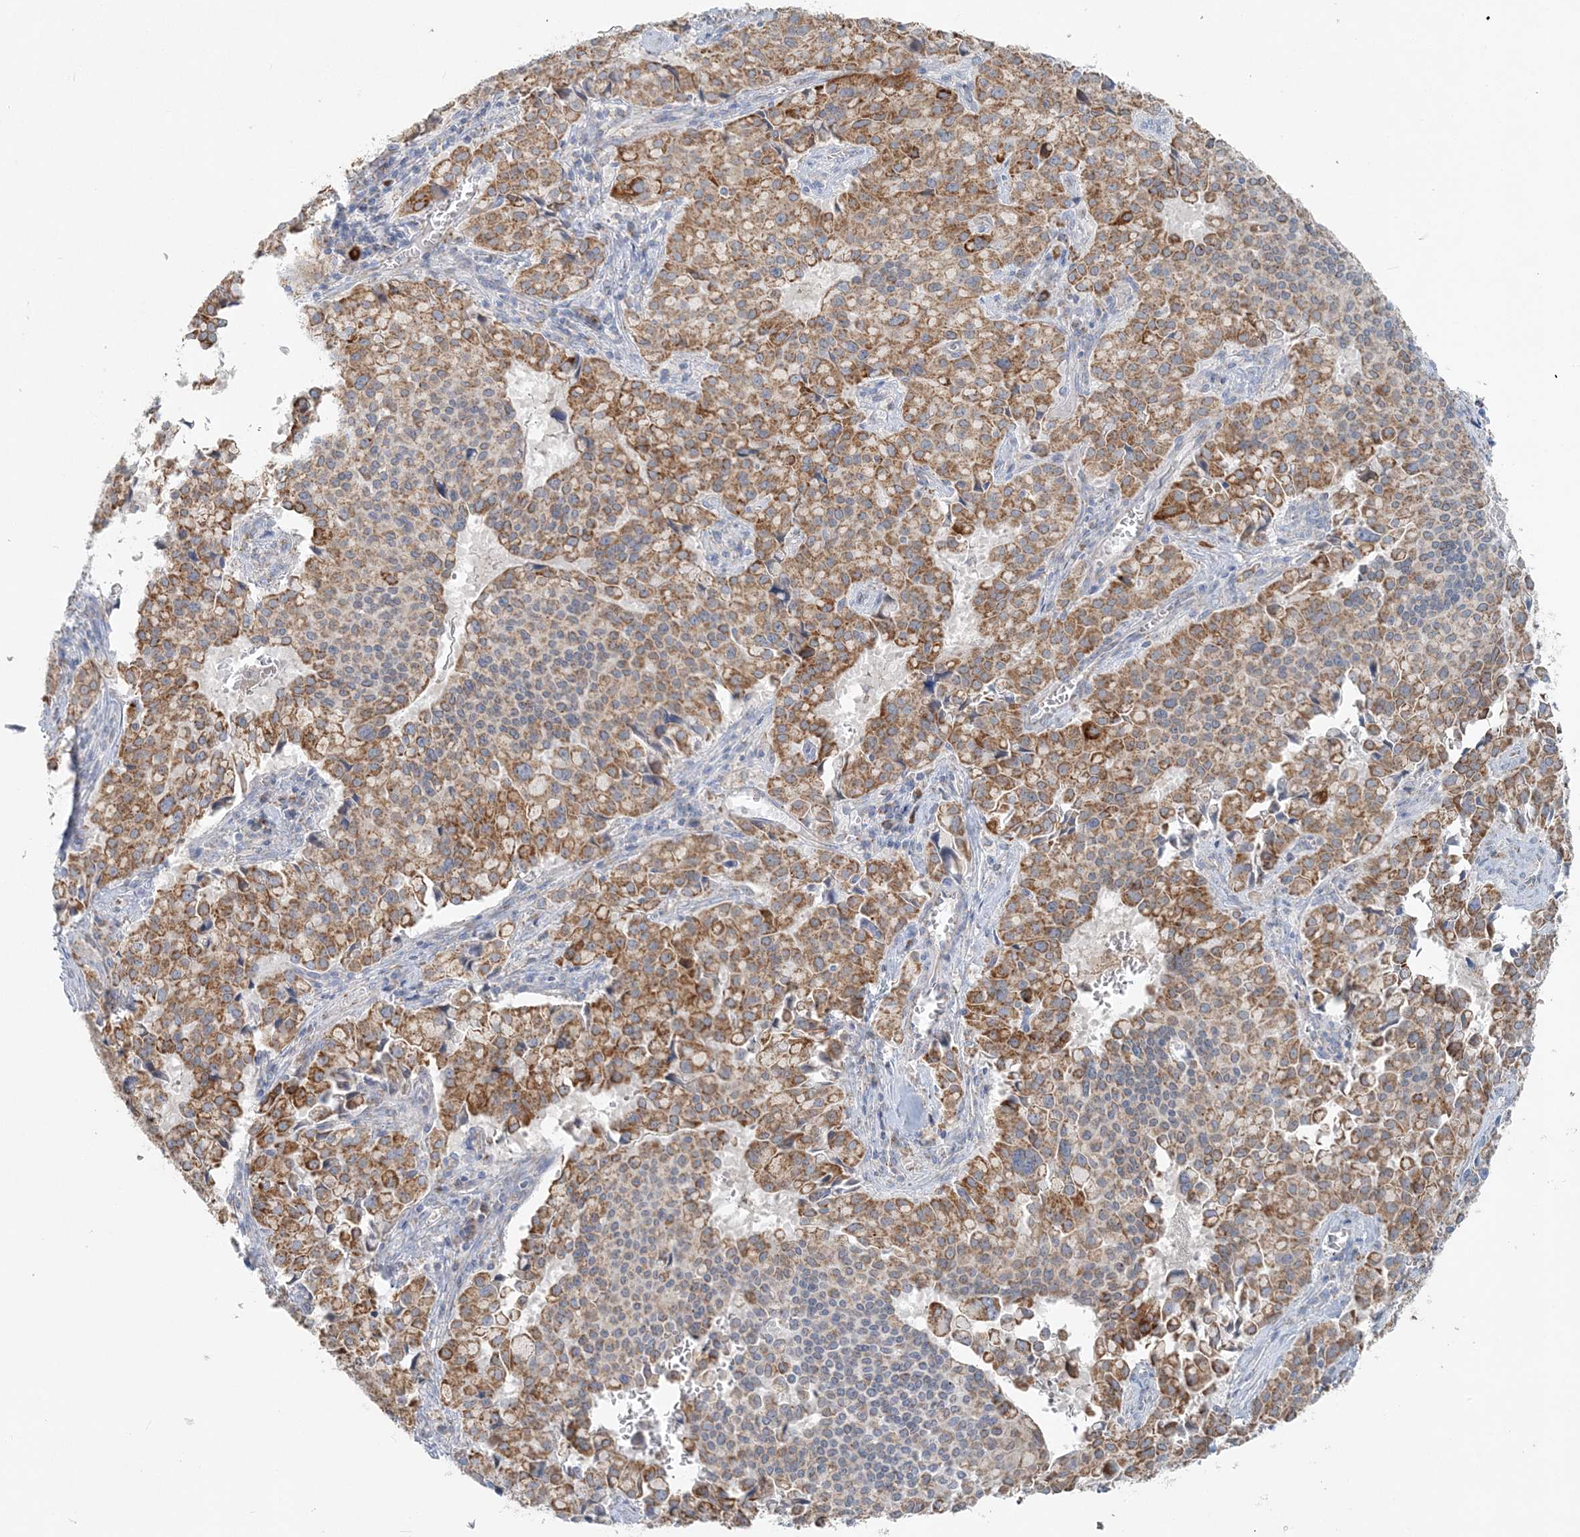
{"staining": {"intensity": "moderate", "quantity": ">75%", "location": "cytoplasmic/membranous"}, "tissue": "pancreatic cancer", "cell_type": "Tumor cells", "image_type": "cancer", "snomed": [{"axis": "morphology", "description": "Adenocarcinoma, NOS"}, {"axis": "topography", "description": "Pancreas"}], "caption": "Immunohistochemical staining of human pancreatic cancer (adenocarcinoma) shows moderate cytoplasmic/membranous protein staining in approximately >75% of tumor cells. (Brightfield microscopy of DAB IHC at high magnification).", "gene": "PCCB", "patient": {"sex": "male", "age": 65}}